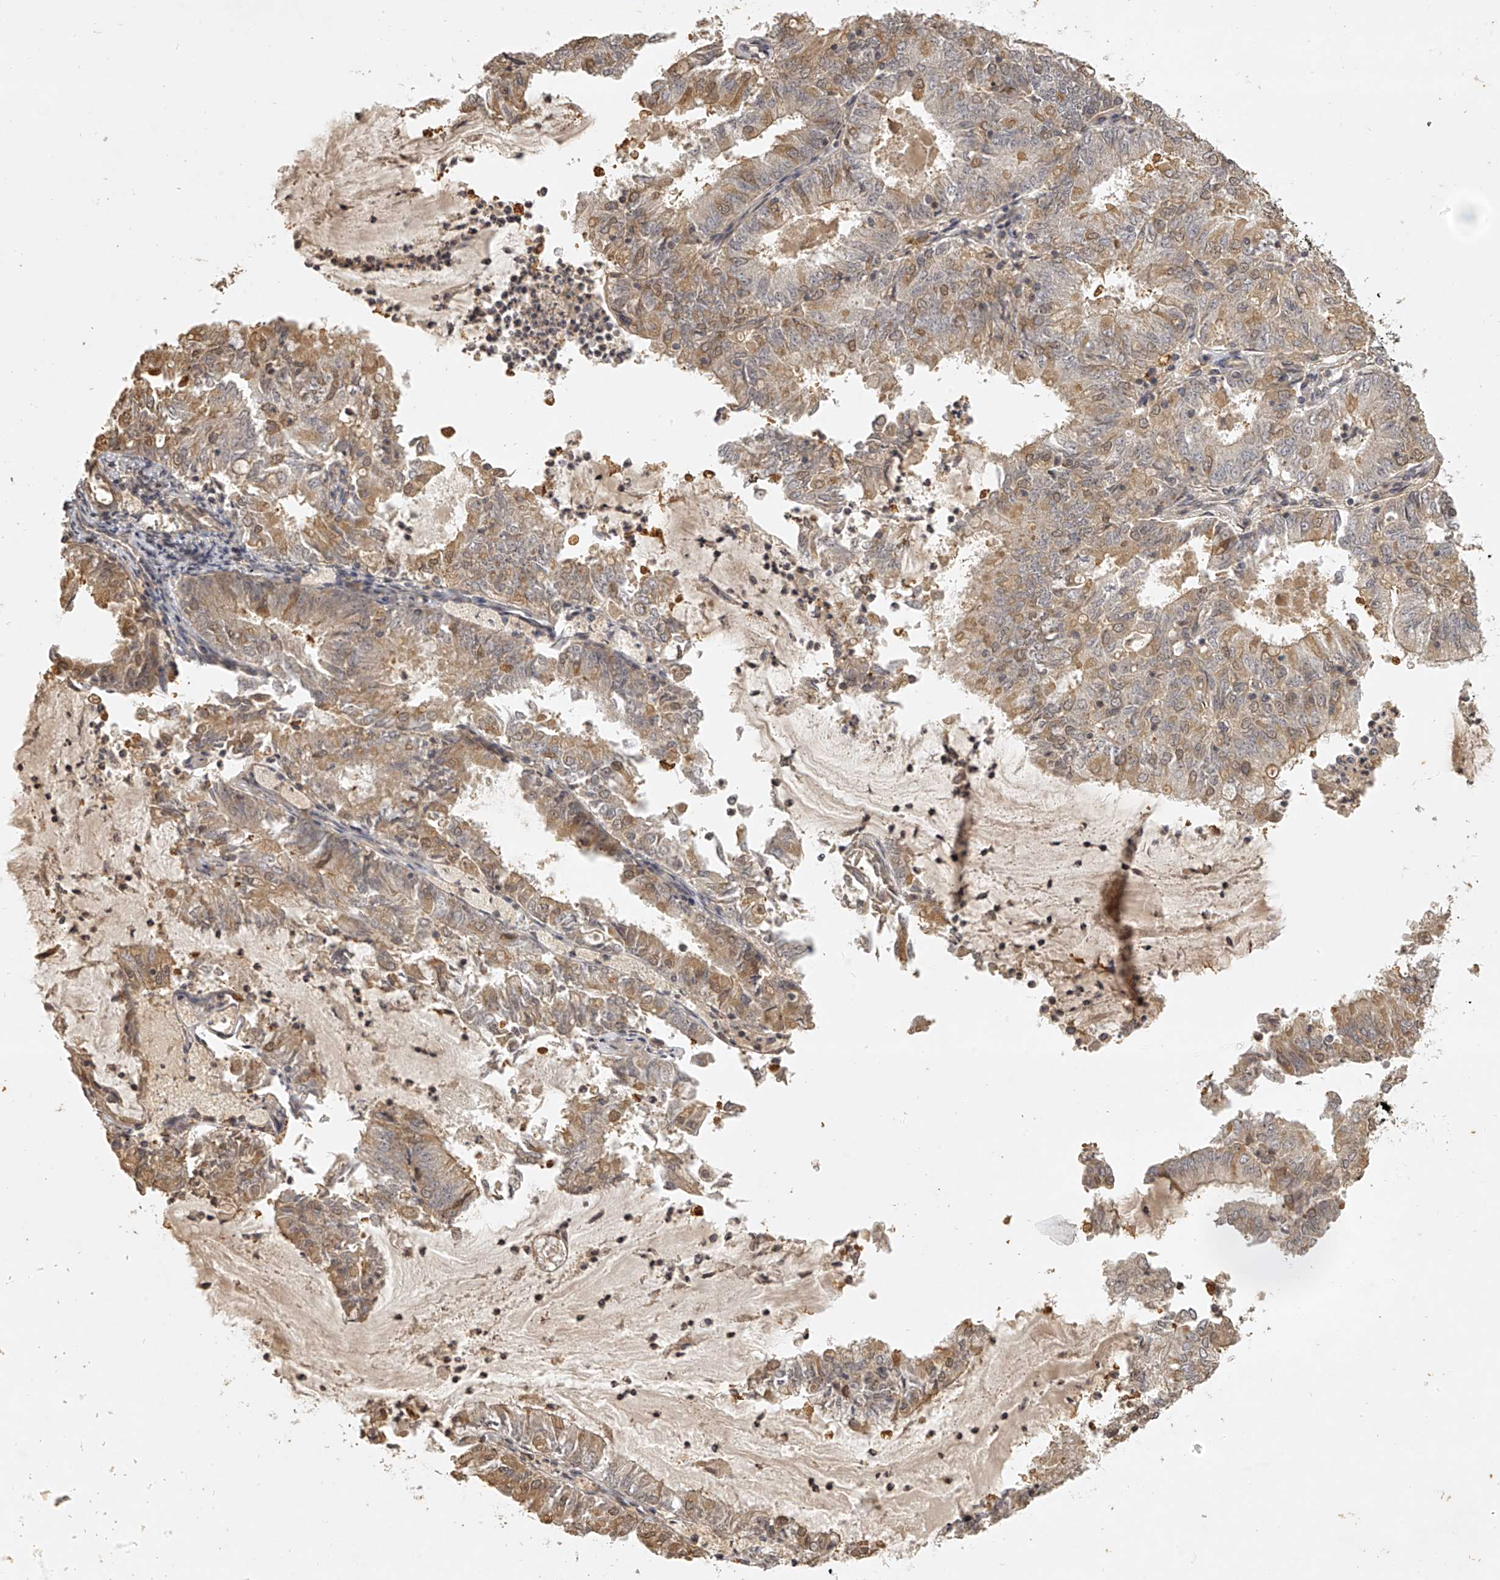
{"staining": {"intensity": "moderate", "quantity": "<25%", "location": "cytoplasmic/membranous"}, "tissue": "endometrial cancer", "cell_type": "Tumor cells", "image_type": "cancer", "snomed": [{"axis": "morphology", "description": "Adenocarcinoma, NOS"}, {"axis": "topography", "description": "Endometrium"}], "caption": "Adenocarcinoma (endometrial) was stained to show a protein in brown. There is low levels of moderate cytoplasmic/membranous positivity in approximately <25% of tumor cells.", "gene": "NFS1", "patient": {"sex": "female", "age": 57}}